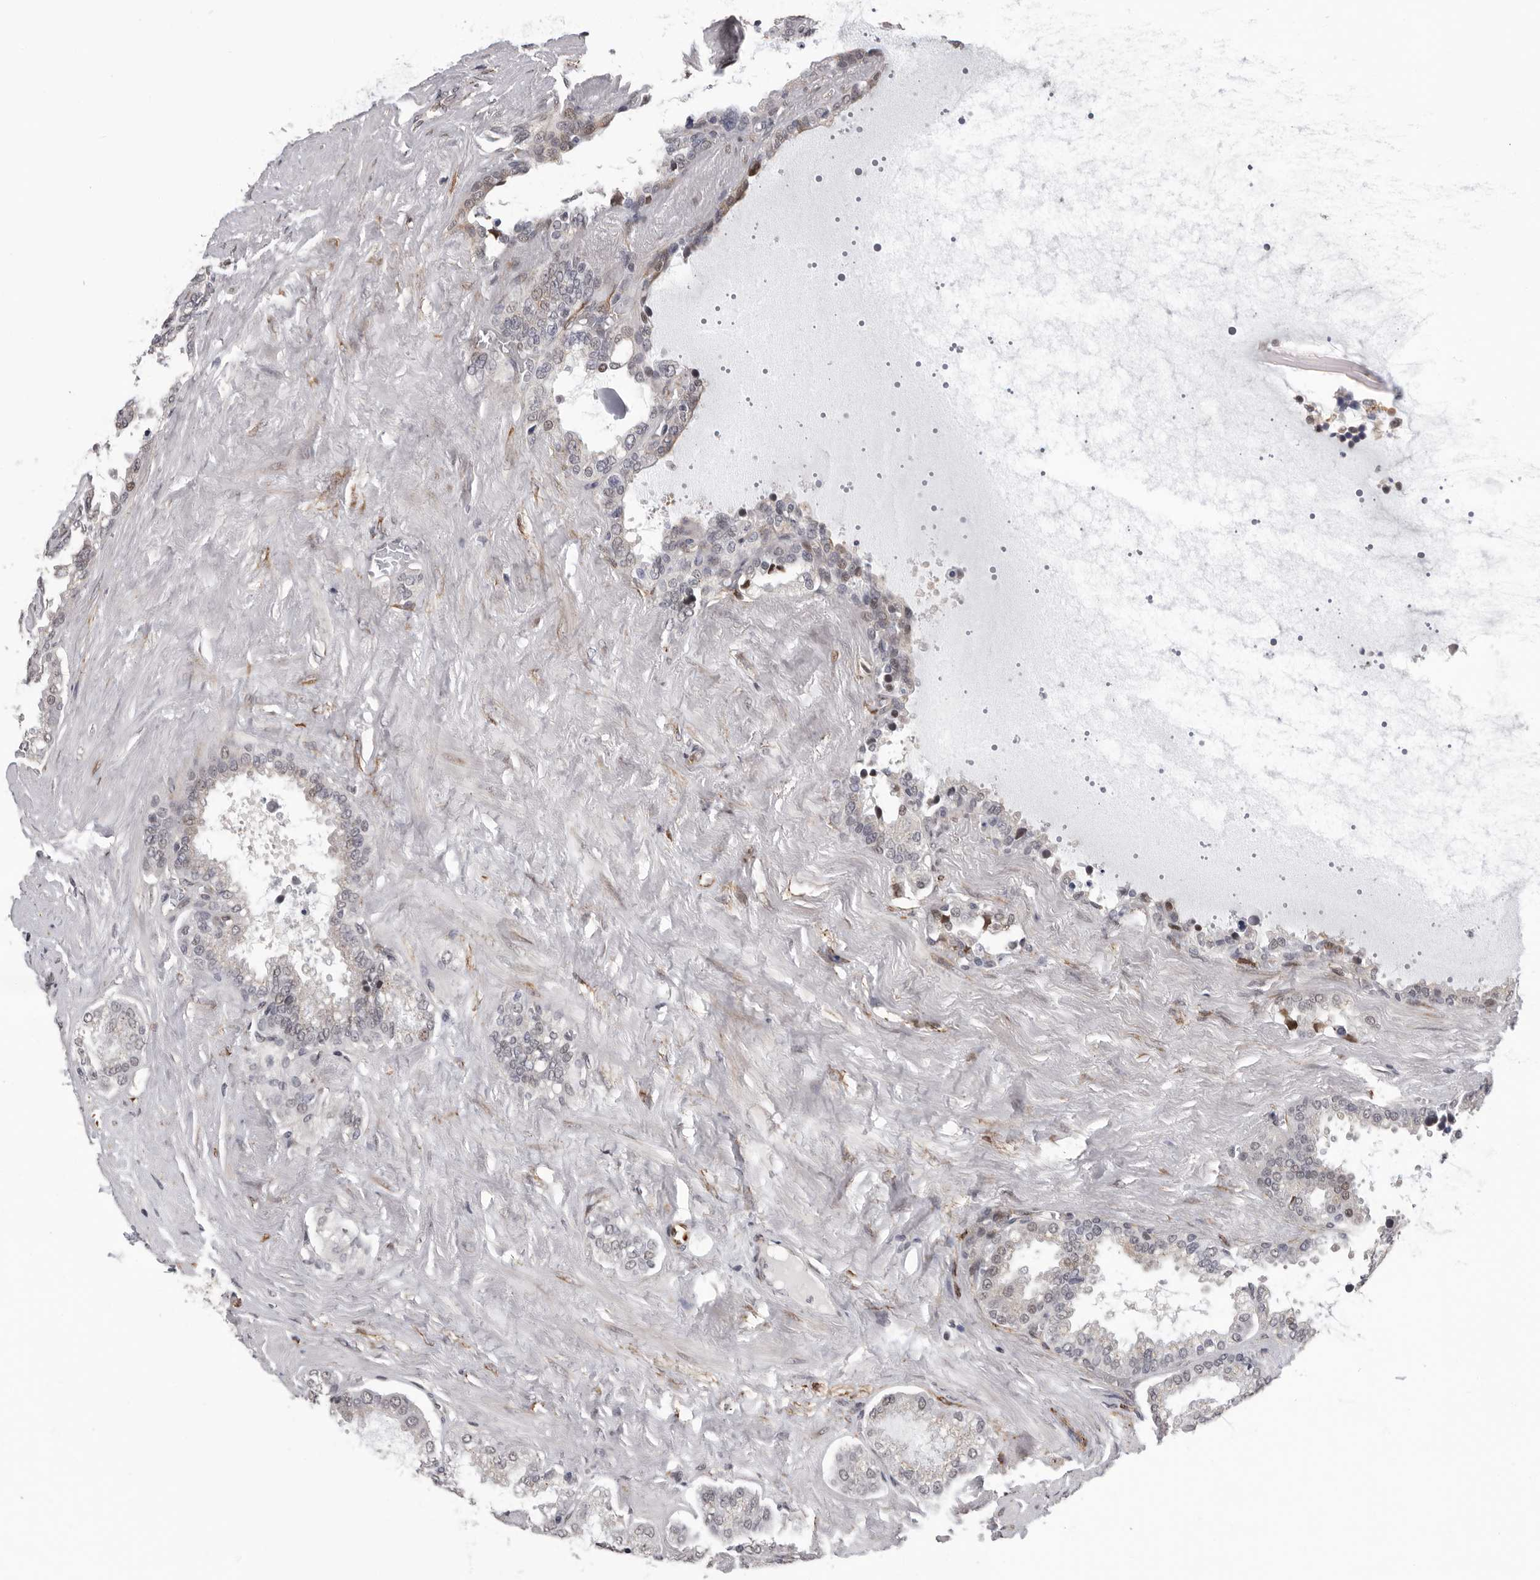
{"staining": {"intensity": "negative", "quantity": "none", "location": "none"}, "tissue": "seminal vesicle", "cell_type": "Glandular cells", "image_type": "normal", "snomed": [{"axis": "morphology", "description": "Normal tissue, NOS"}, {"axis": "topography", "description": "Seminal veicle"}], "caption": "DAB immunohistochemical staining of normal human seminal vesicle exhibits no significant staining in glandular cells. (DAB immunohistochemistry, high magnification).", "gene": "RALGPS2", "patient": {"sex": "male", "age": 46}}